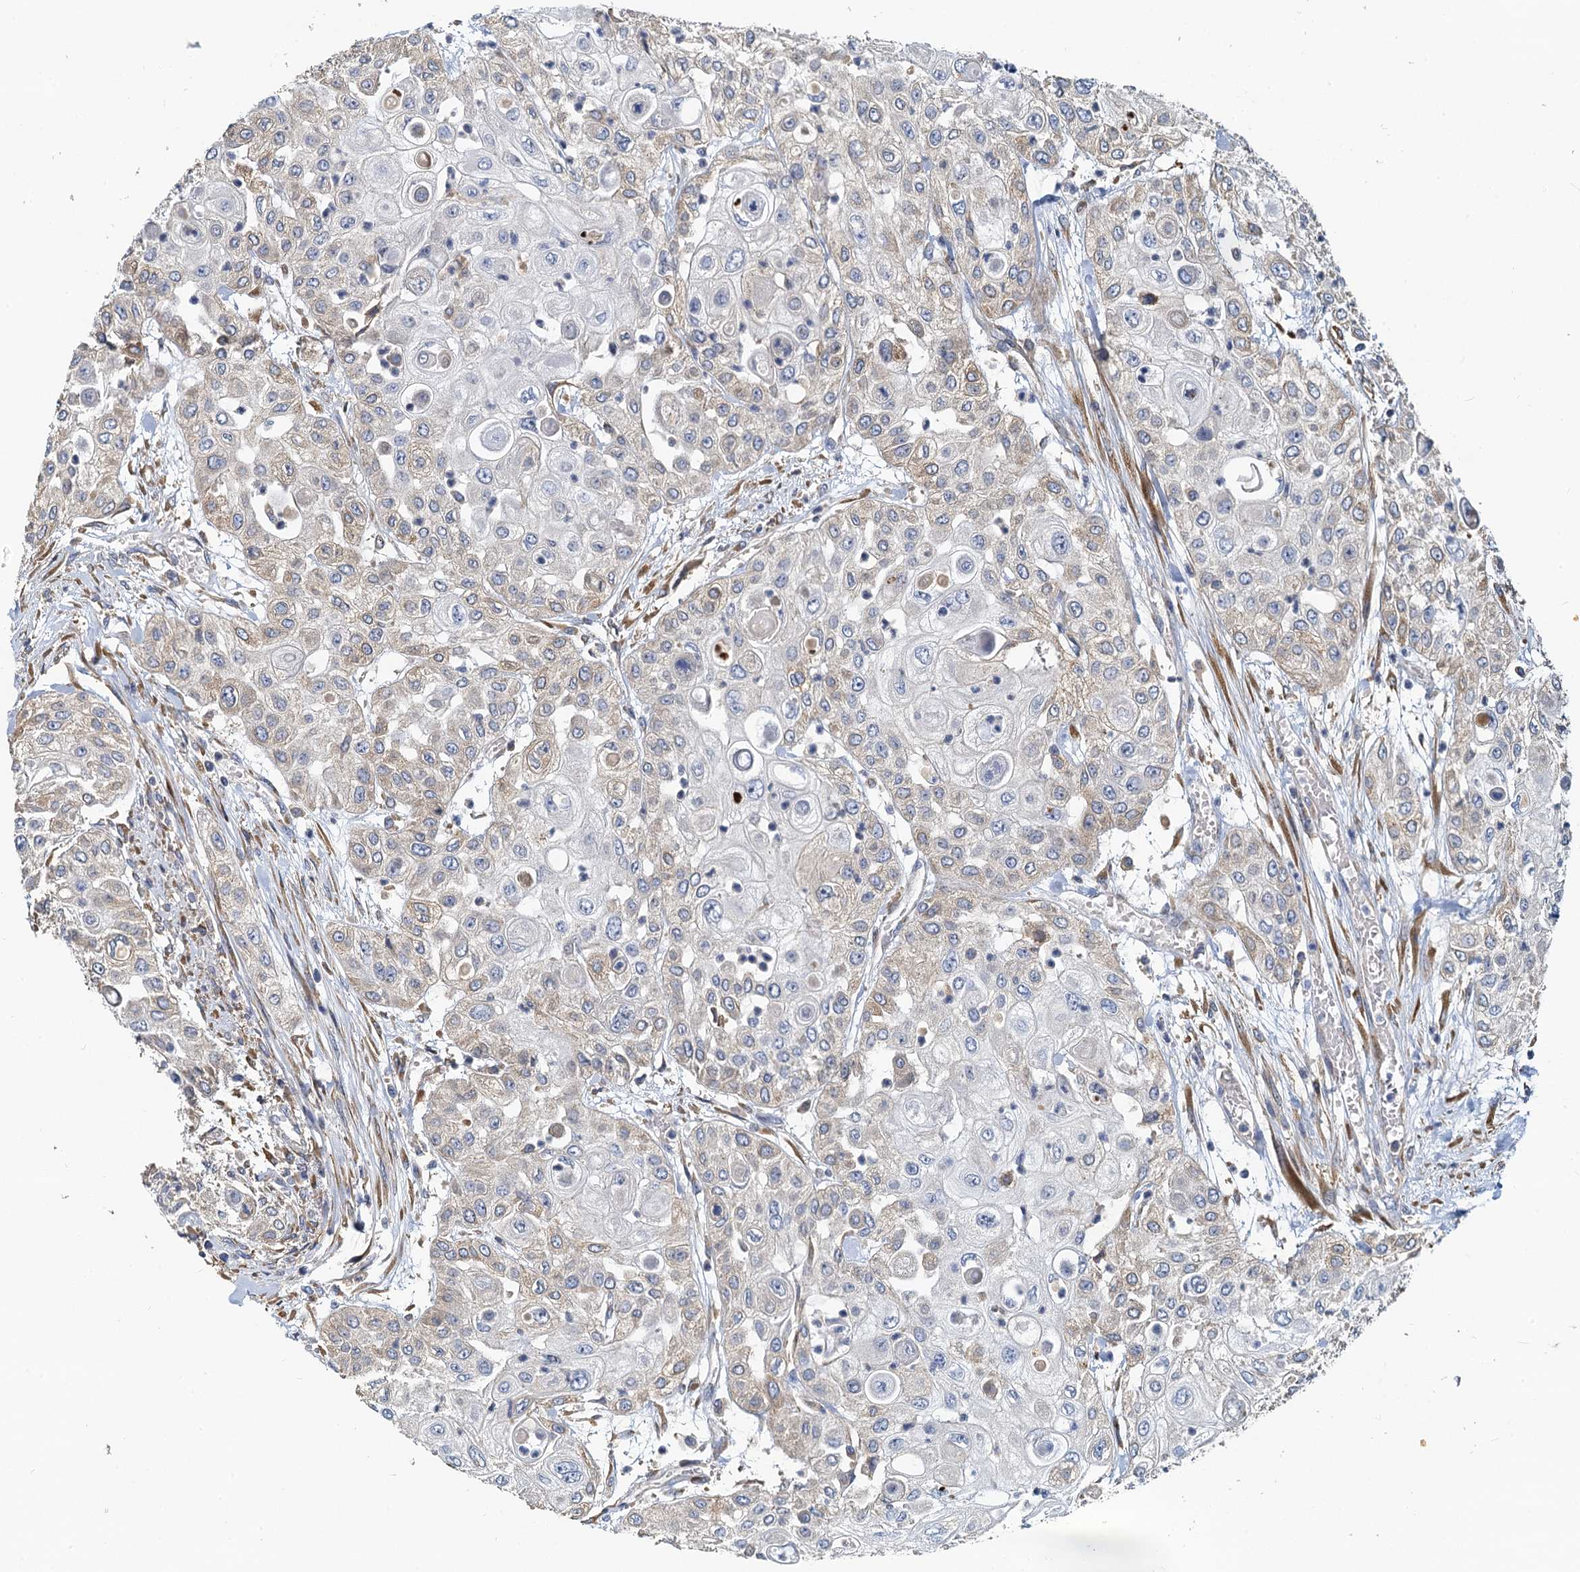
{"staining": {"intensity": "weak", "quantity": "25%-75%", "location": "cytoplasmic/membranous"}, "tissue": "urothelial cancer", "cell_type": "Tumor cells", "image_type": "cancer", "snomed": [{"axis": "morphology", "description": "Urothelial carcinoma, High grade"}, {"axis": "topography", "description": "Urinary bladder"}], "caption": "Urothelial cancer stained for a protein displays weak cytoplasmic/membranous positivity in tumor cells.", "gene": "NKAPD1", "patient": {"sex": "female", "age": 79}}